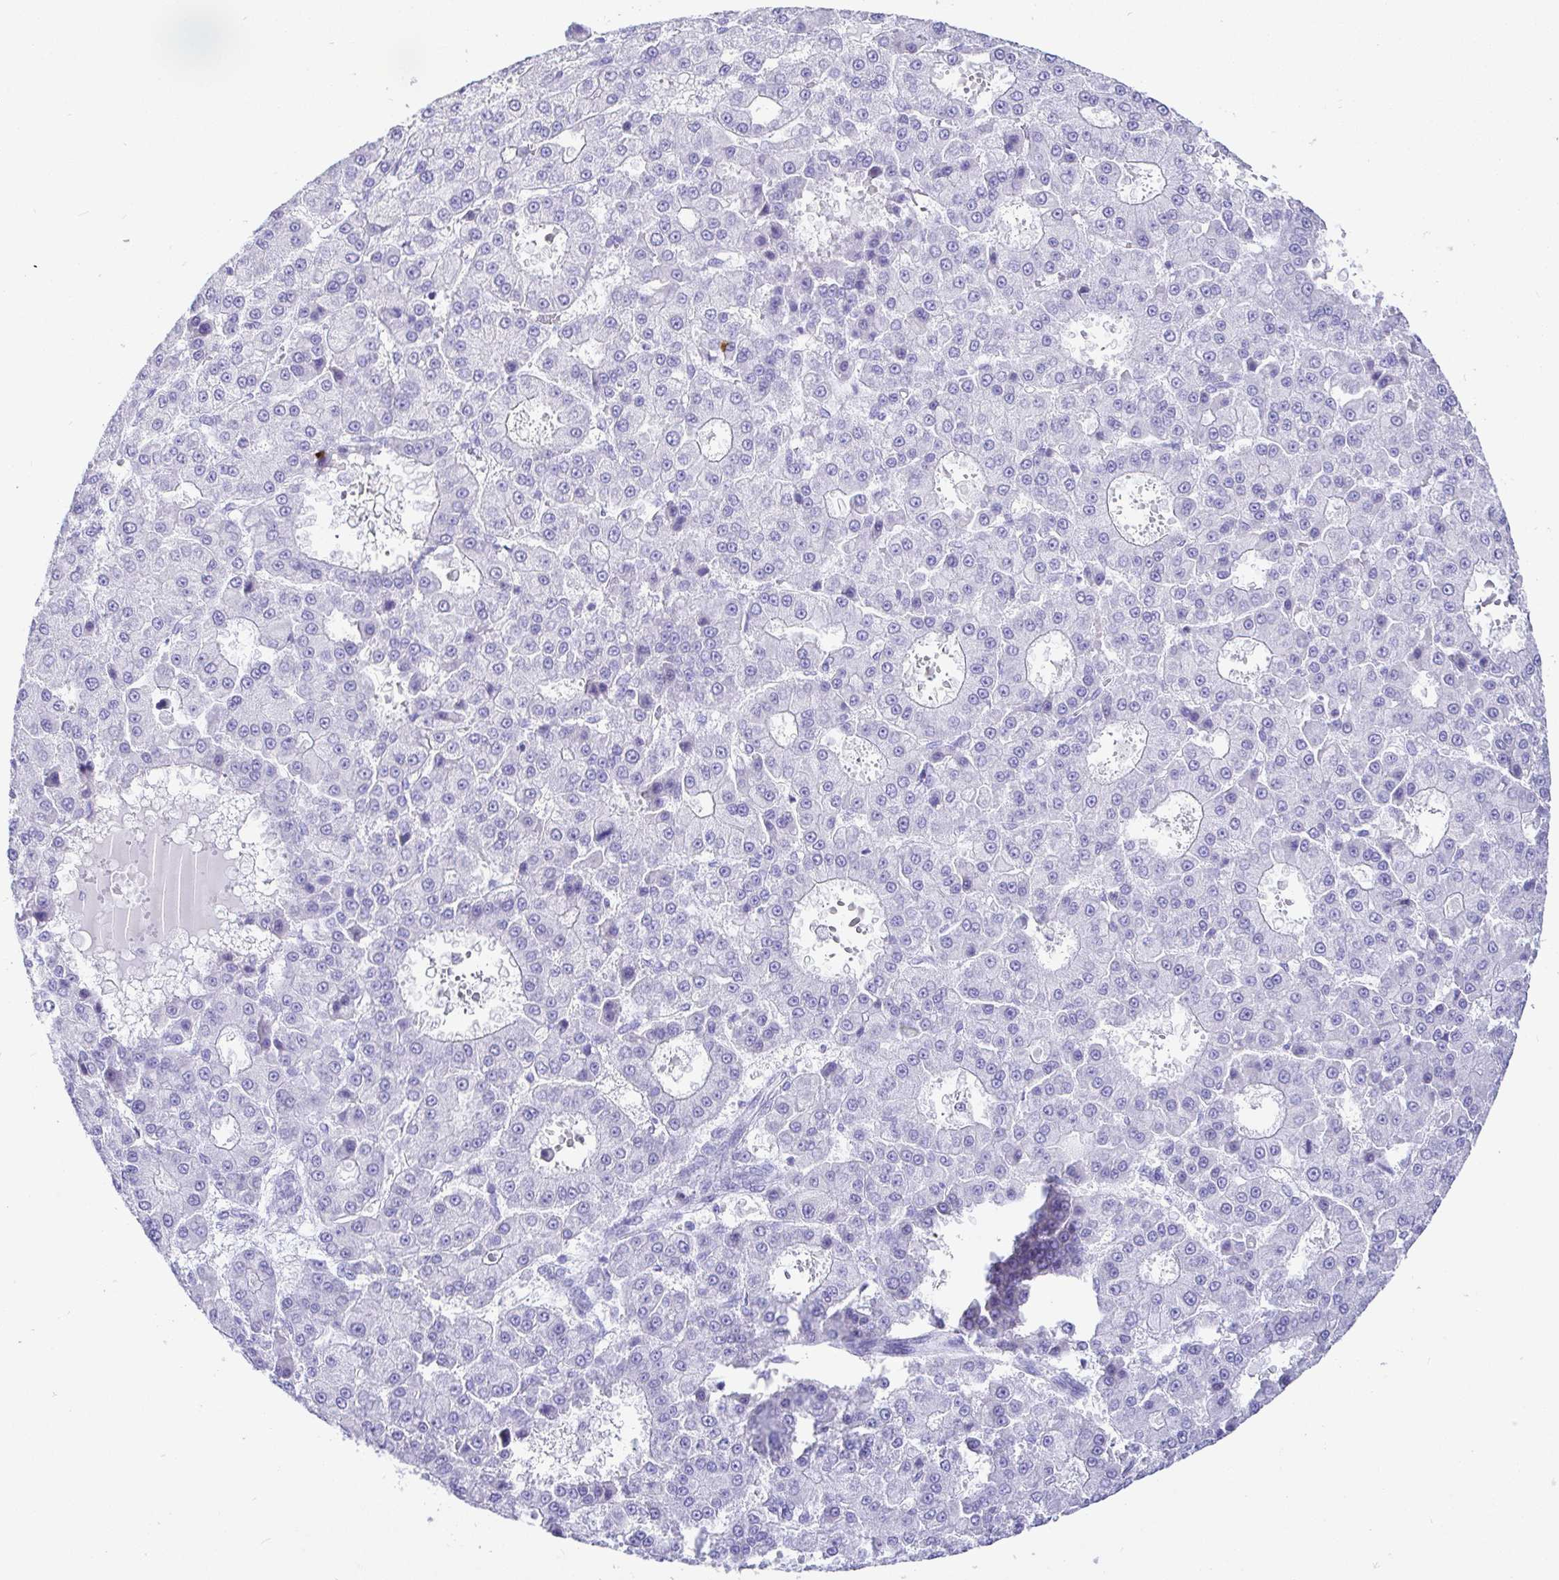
{"staining": {"intensity": "negative", "quantity": "none", "location": "none"}, "tissue": "liver cancer", "cell_type": "Tumor cells", "image_type": "cancer", "snomed": [{"axis": "morphology", "description": "Carcinoma, Hepatocellular, NOS"}, {"axis": "topography", "description": "Liver"}], "caption": "Immunohistochemistry (IHC) photomicrograph of neoplastic tissue: liver hepatocellular carcinoma stained with DAB (3,3'-diaminobenzidine) demonstrates no significant protein expression in tumor cells. Brightfield microscopy of immunohistochemistry stained with DAB (3,3'-diaminobenzidine) (brown) and hematoxylin (blue), captured at high magnification.", "gene": "CCDC62", "patient": {"sex": "male", "age": 70}}